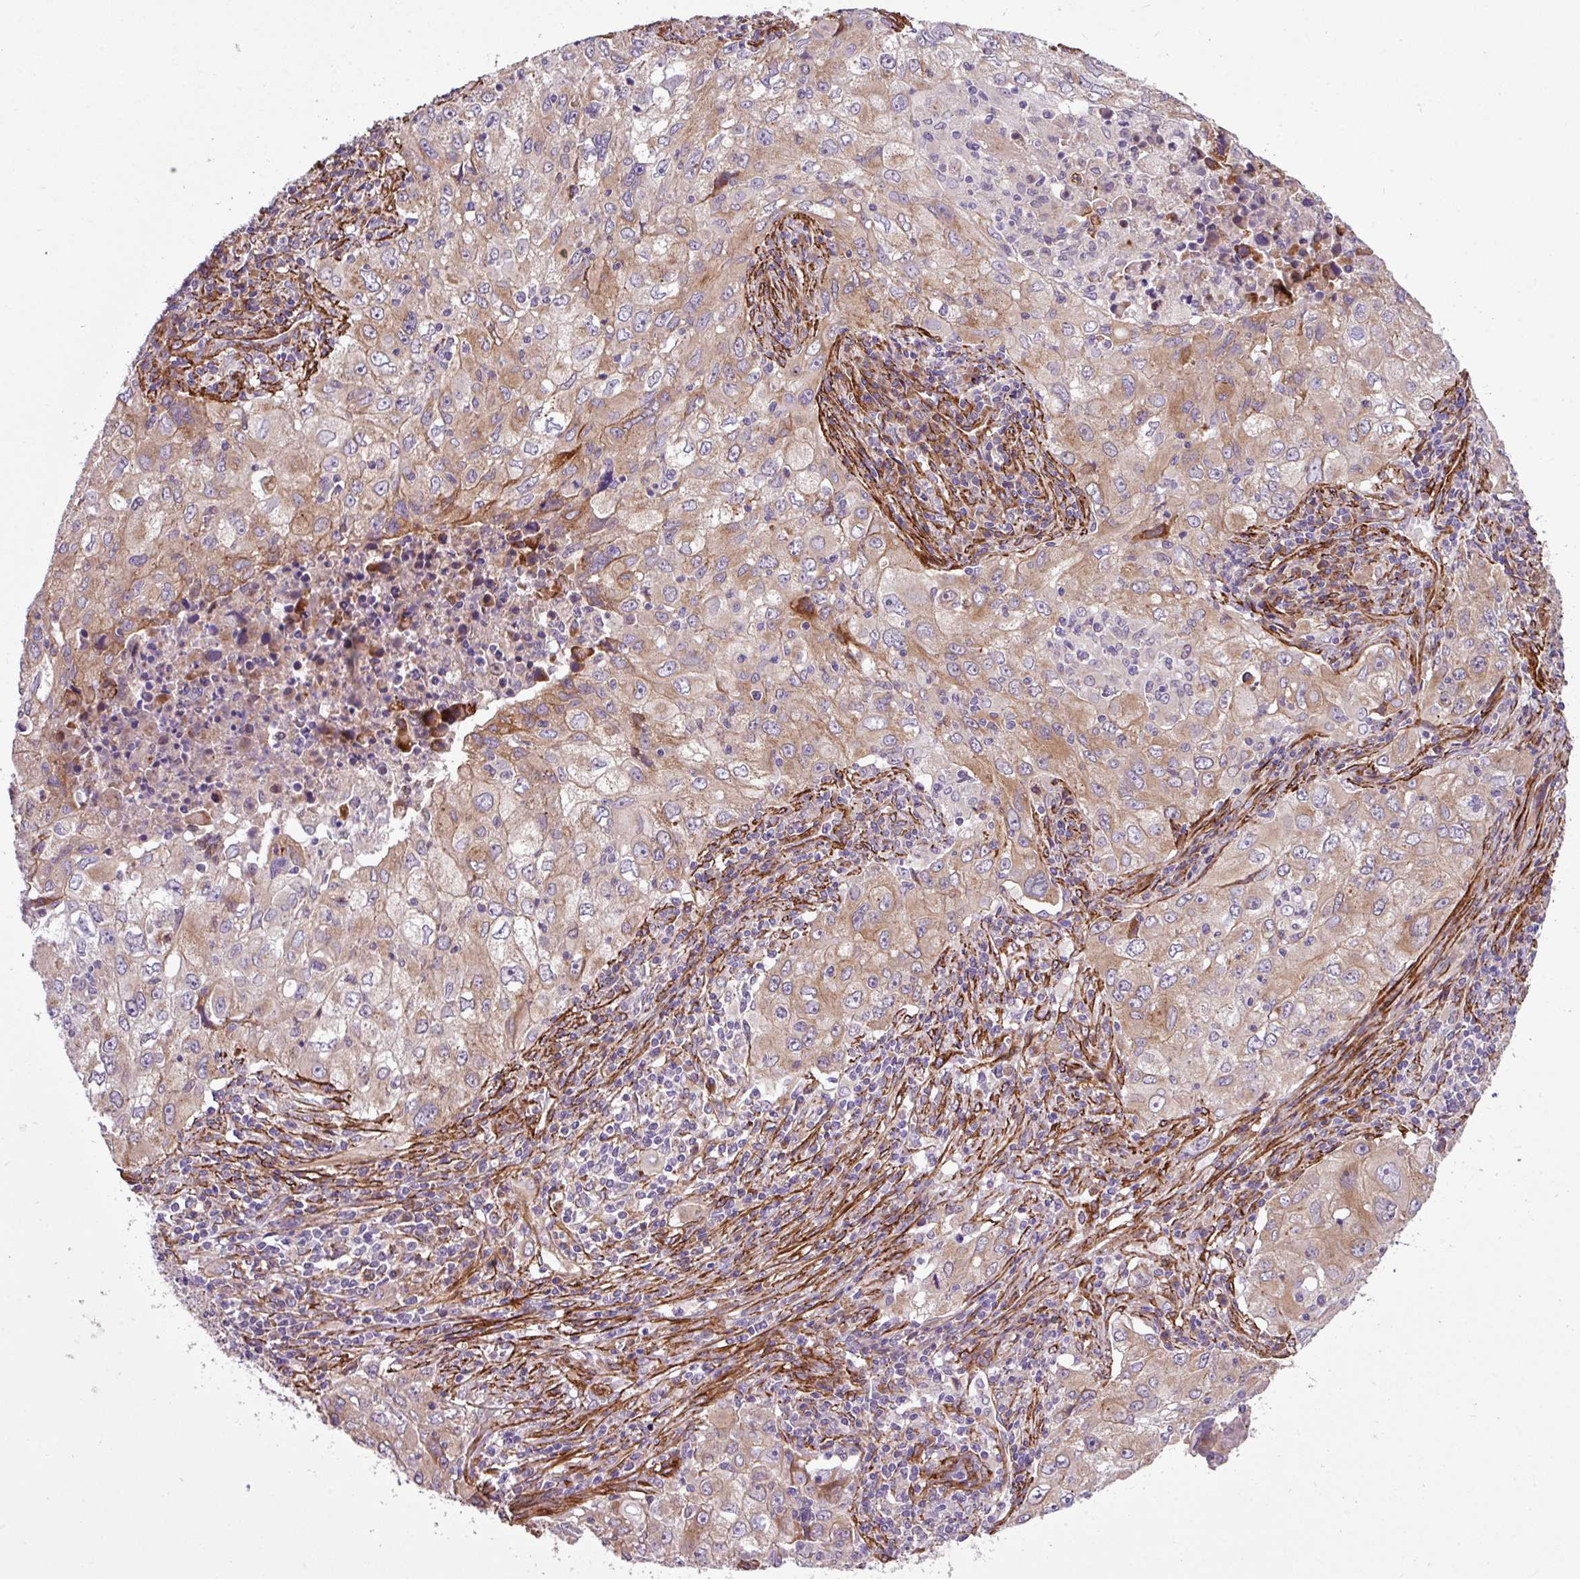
{"staining": {"intensity": "moderate", "quantity": ">75%", "location": "cytoplasmic/membranous"}, "tissue": "lung cancer", "cell_type": "Tumor cells", "image_type": "cancer", "snomed": [{"axis": "morphology", "description": "Adenocarcinoma, NOS"}, {"axis": "morphology", "description": "Adenocarcinoma, metastatic, NOS"}, {"axis": "topography", "description": "Lymph node"}, {"axis": "topography", "description": "Lung"}], "caption": "Metastatic adenocarcinoma (lung) stained with a brown dye exhibits moderate cytoplasmic/membranous positive expression in about >75% of tumor cells.", "gene": "FAM47E", "patient": {"sex": "female", "age": 42}}